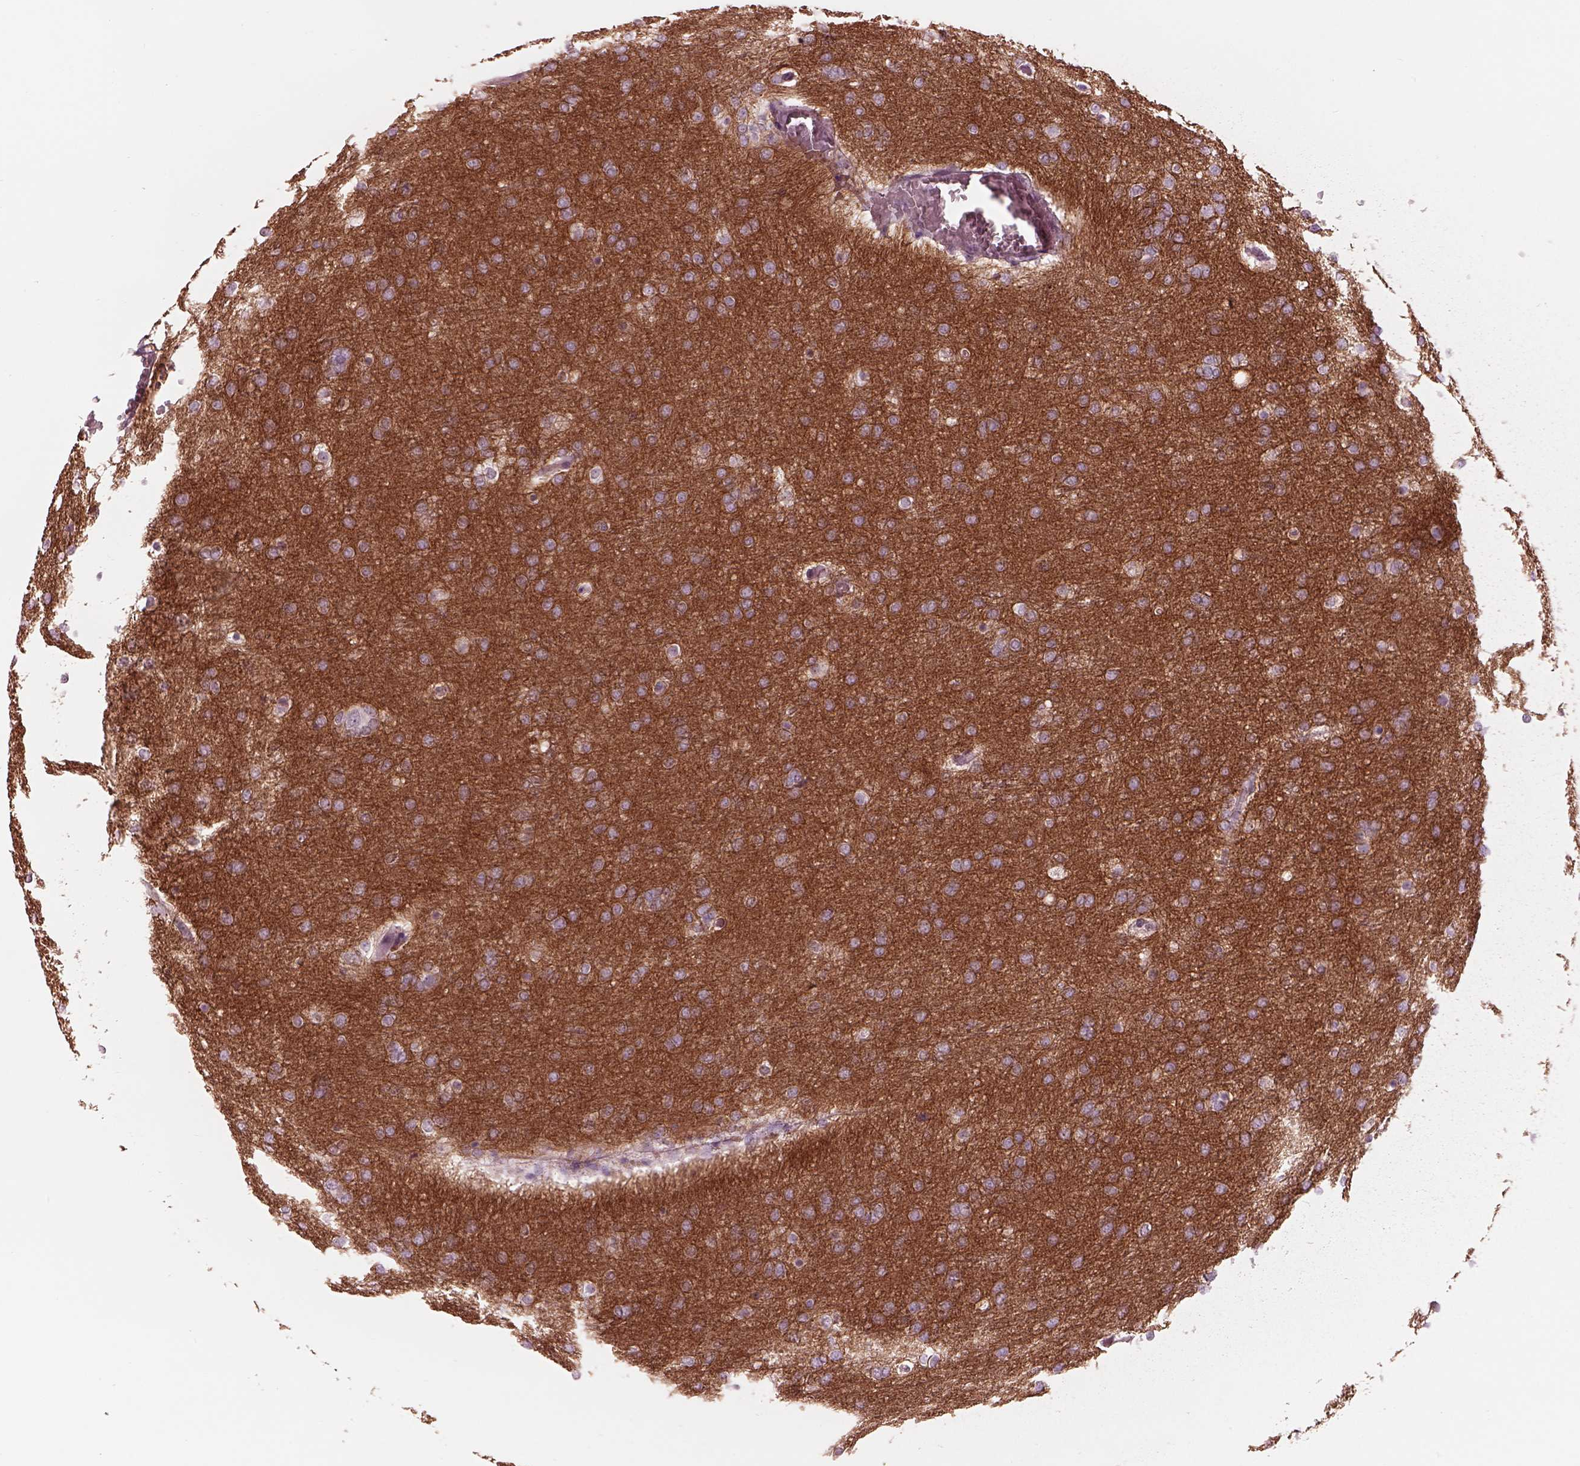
{"staining": {"intensity": "weak", "quantity": "25%-75%", "location": "cytoplasmic/membranous"}, "tissue": "glioma", "cell_type": "Tumor cells", "image_type": "cancer", "snomed": [{"axis": "morphology", "description": "Glioma, malignant, High grade"}, {"axis": "topography", "description": "Brain"}], "caption": "Human glioma stained for a protein (brown) shows weak cytoplasmic/membranous positive positivity in about 25%-75% of tumor cells.", "gene": "CADM2", "patient": {"sex": "female", "age": 61}}